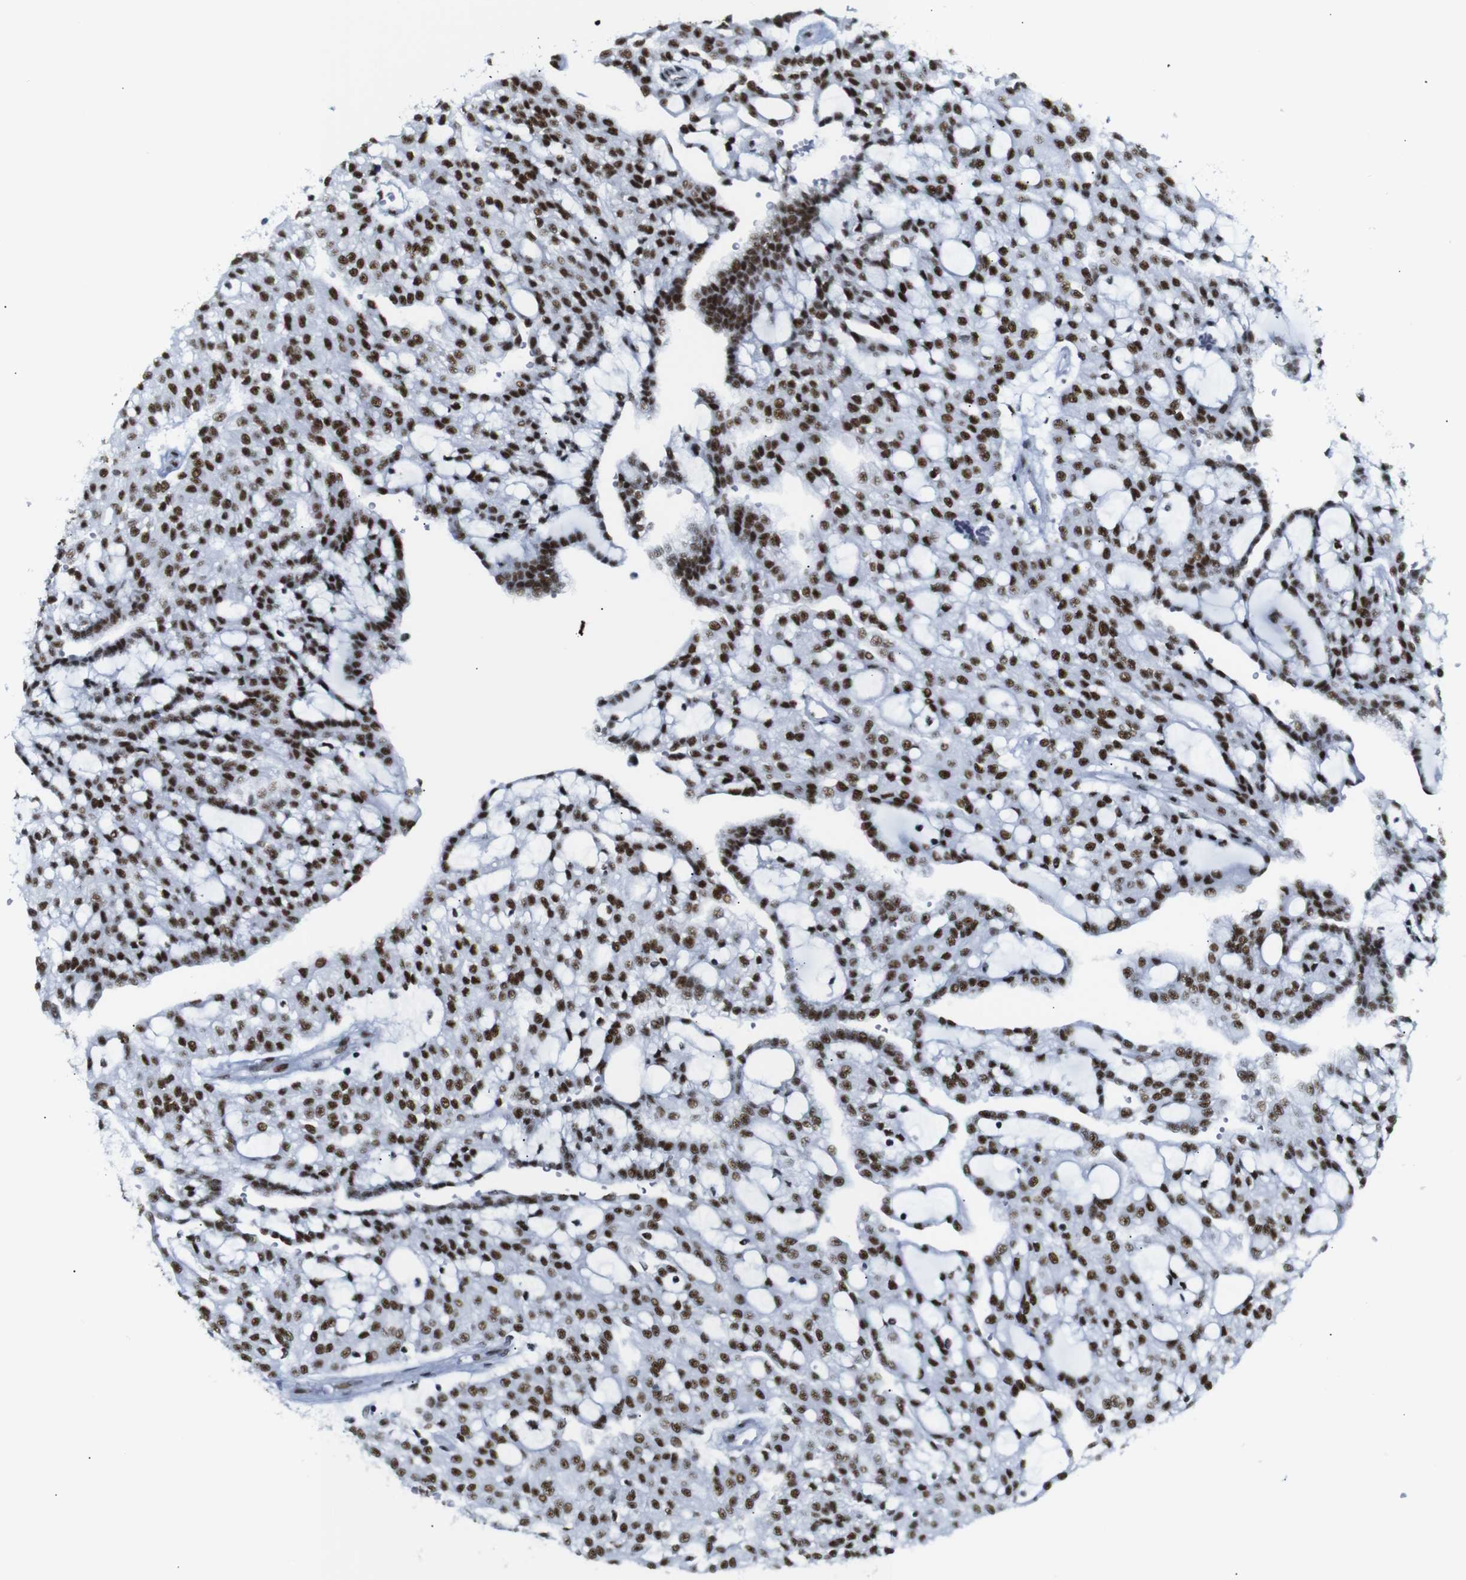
{"staining": {"intensity": "strong", "quantity": ">75%", "location": "nuclear"}, "tissue": "renal cancer", "cell_type": "Tumor cells", "image_type": "cancer", "snomed": [{"axis": "morphology", "description": "Adenocarcinoma, NOS"}, {"axis": "topography", "description": "Kidney"}], "caption": "Immunohistochemical staining of adenocarcinoma (renal) demonstrates high levels of strong nuclear positivity in about >75% of tumor cells. The protein of interest is stained brown, and the nuclei are stained in blue (DAB IHC with brightfield microscopy, high magnification).", "gene": "TRA2B", "patient": {"sex": "male", "age": 63}}